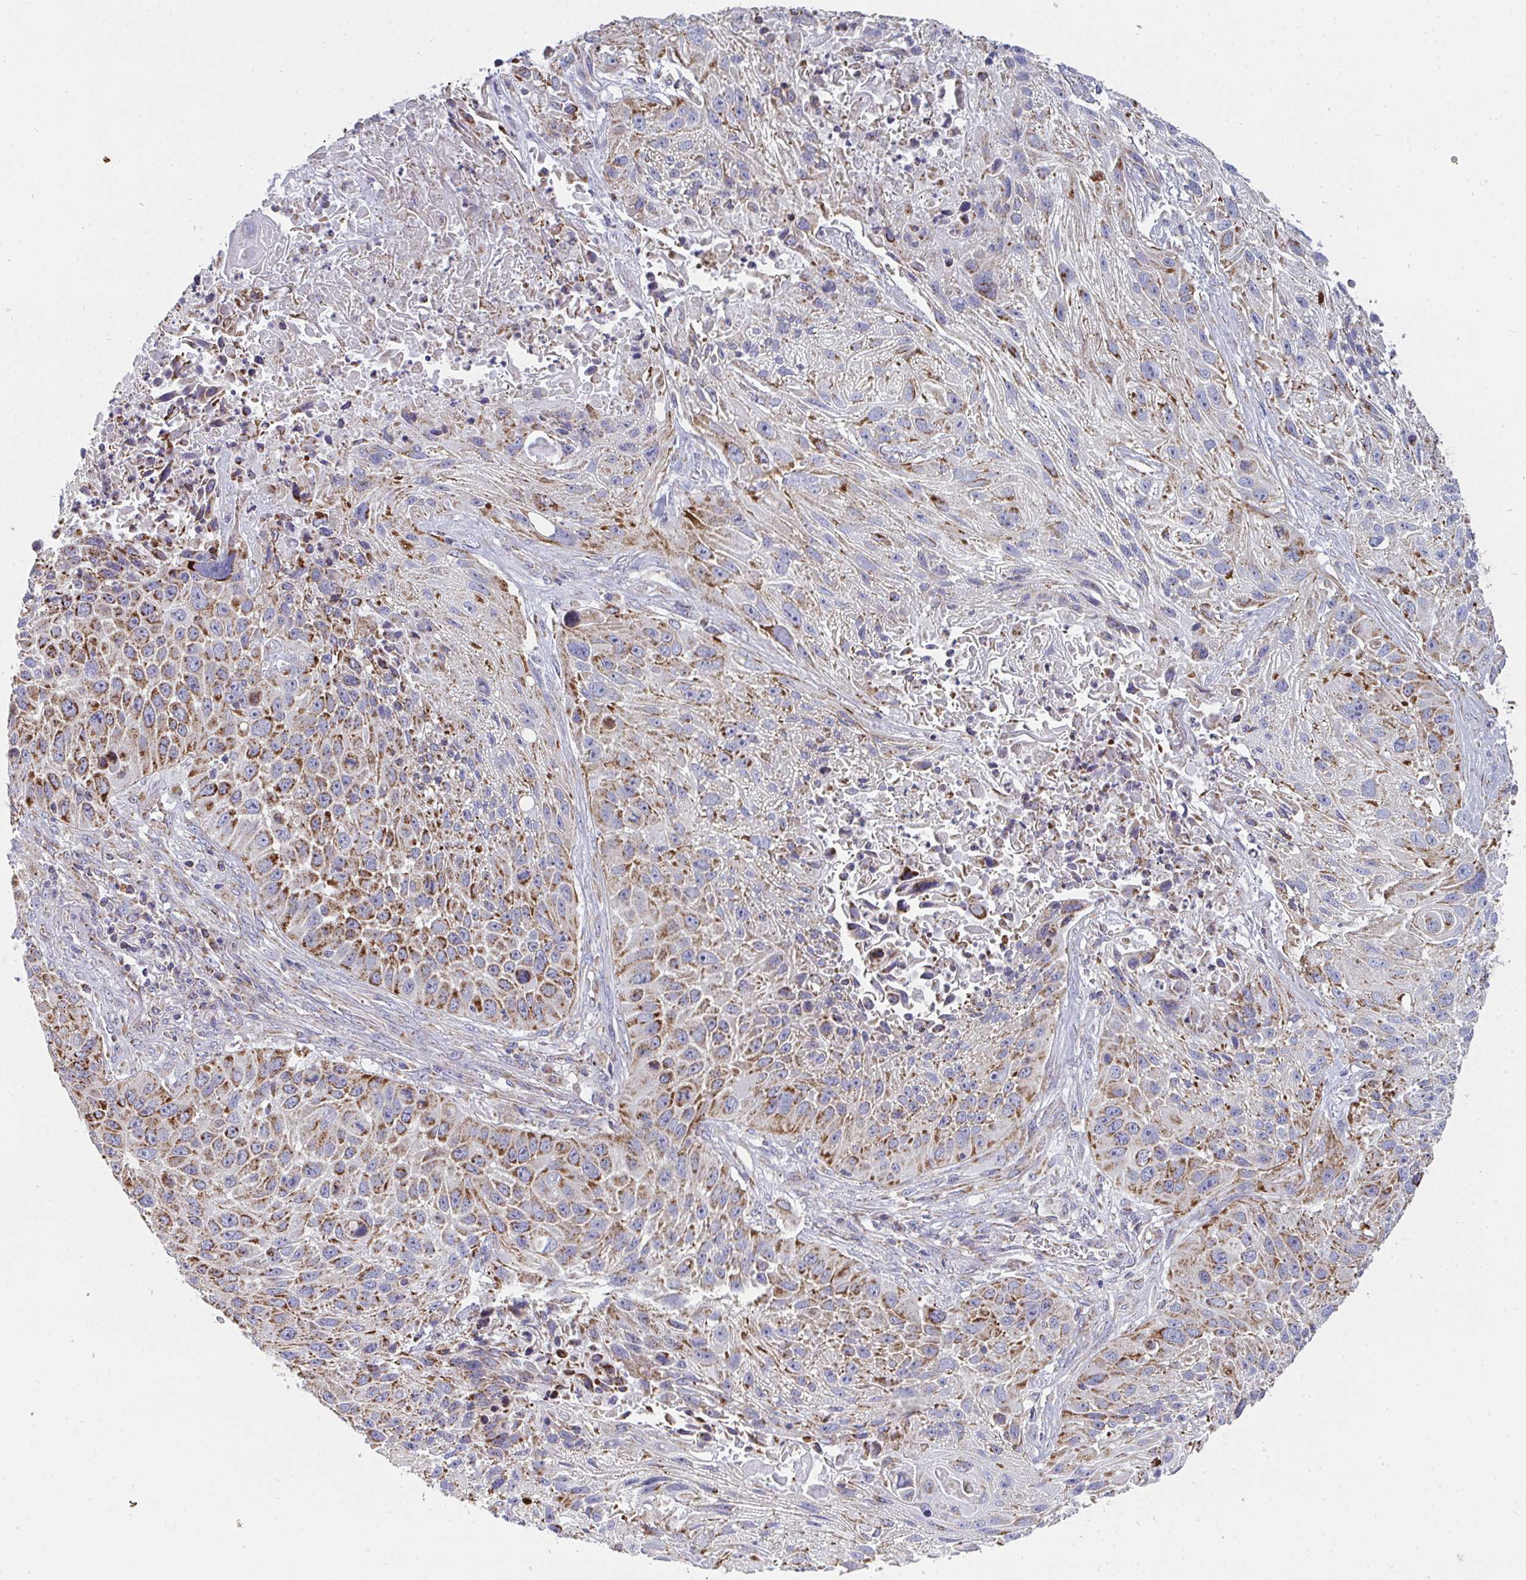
{"staining": {"intensity": "moderate", "quantity": "25%-75%", "location": "cytoplasmic/membranous"}, "tissue": "lung cancer", "cell_type": "Tumor cells", "image_type": "cancer", "snomed": [{"axis": "morphology", "description": "Normal morphology"}, {"axis": "morphology", "description": "Squamous cell carcinoma, NOS"}, {"axis": "topography", "description": "Lymph node"}, {"axis": "topography", "description": "Lung"}], "caption": "A brown stain highlights moderate cytoplasmic/membranous expression of a protein in lung squamous cell carcinoma tumor cells. (DAB = brown stain, brightfield microscopy at high magnification).", "gene": "FAHD1", "patient": {"sex": "male", "age": 67}}